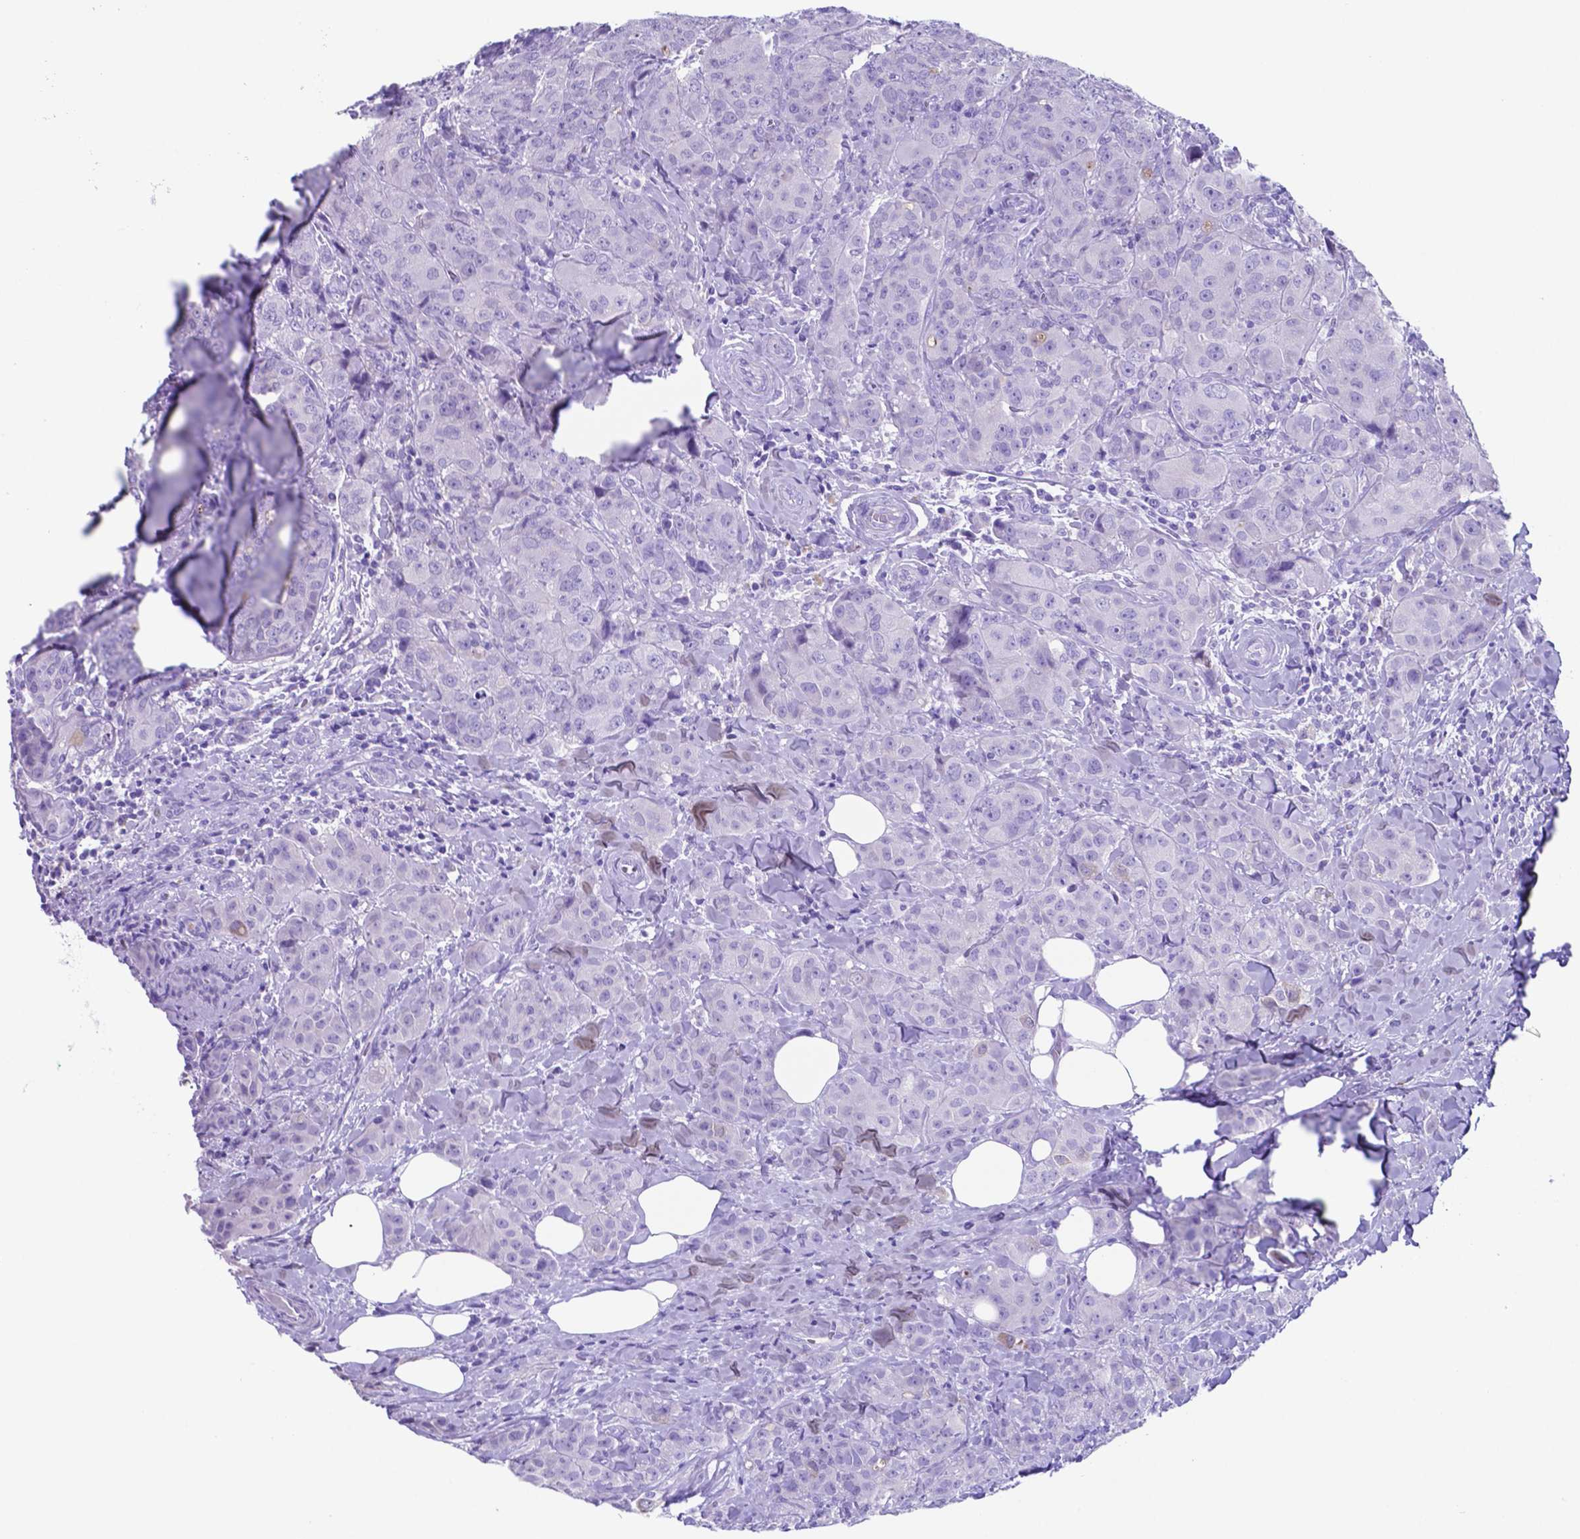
{"staining": {"intensity": "negative", "quantity": "none", "location": "none"}, "tissue": "breast cancer", "cell_type": "Tumor cells", "image_type": "cancer", "snomed": [{"axis": "morphology", "description": "Duct carcinoma"}, {"axis": "topography", "description": "Breast"}], "caption": "This is an IHC histopathology image of human breast infiltrating ductal carcinoma. There is no positivity in tumor cells.", "gene": "DNAAF8", "patient": {"sex": "female", "age": 43}}